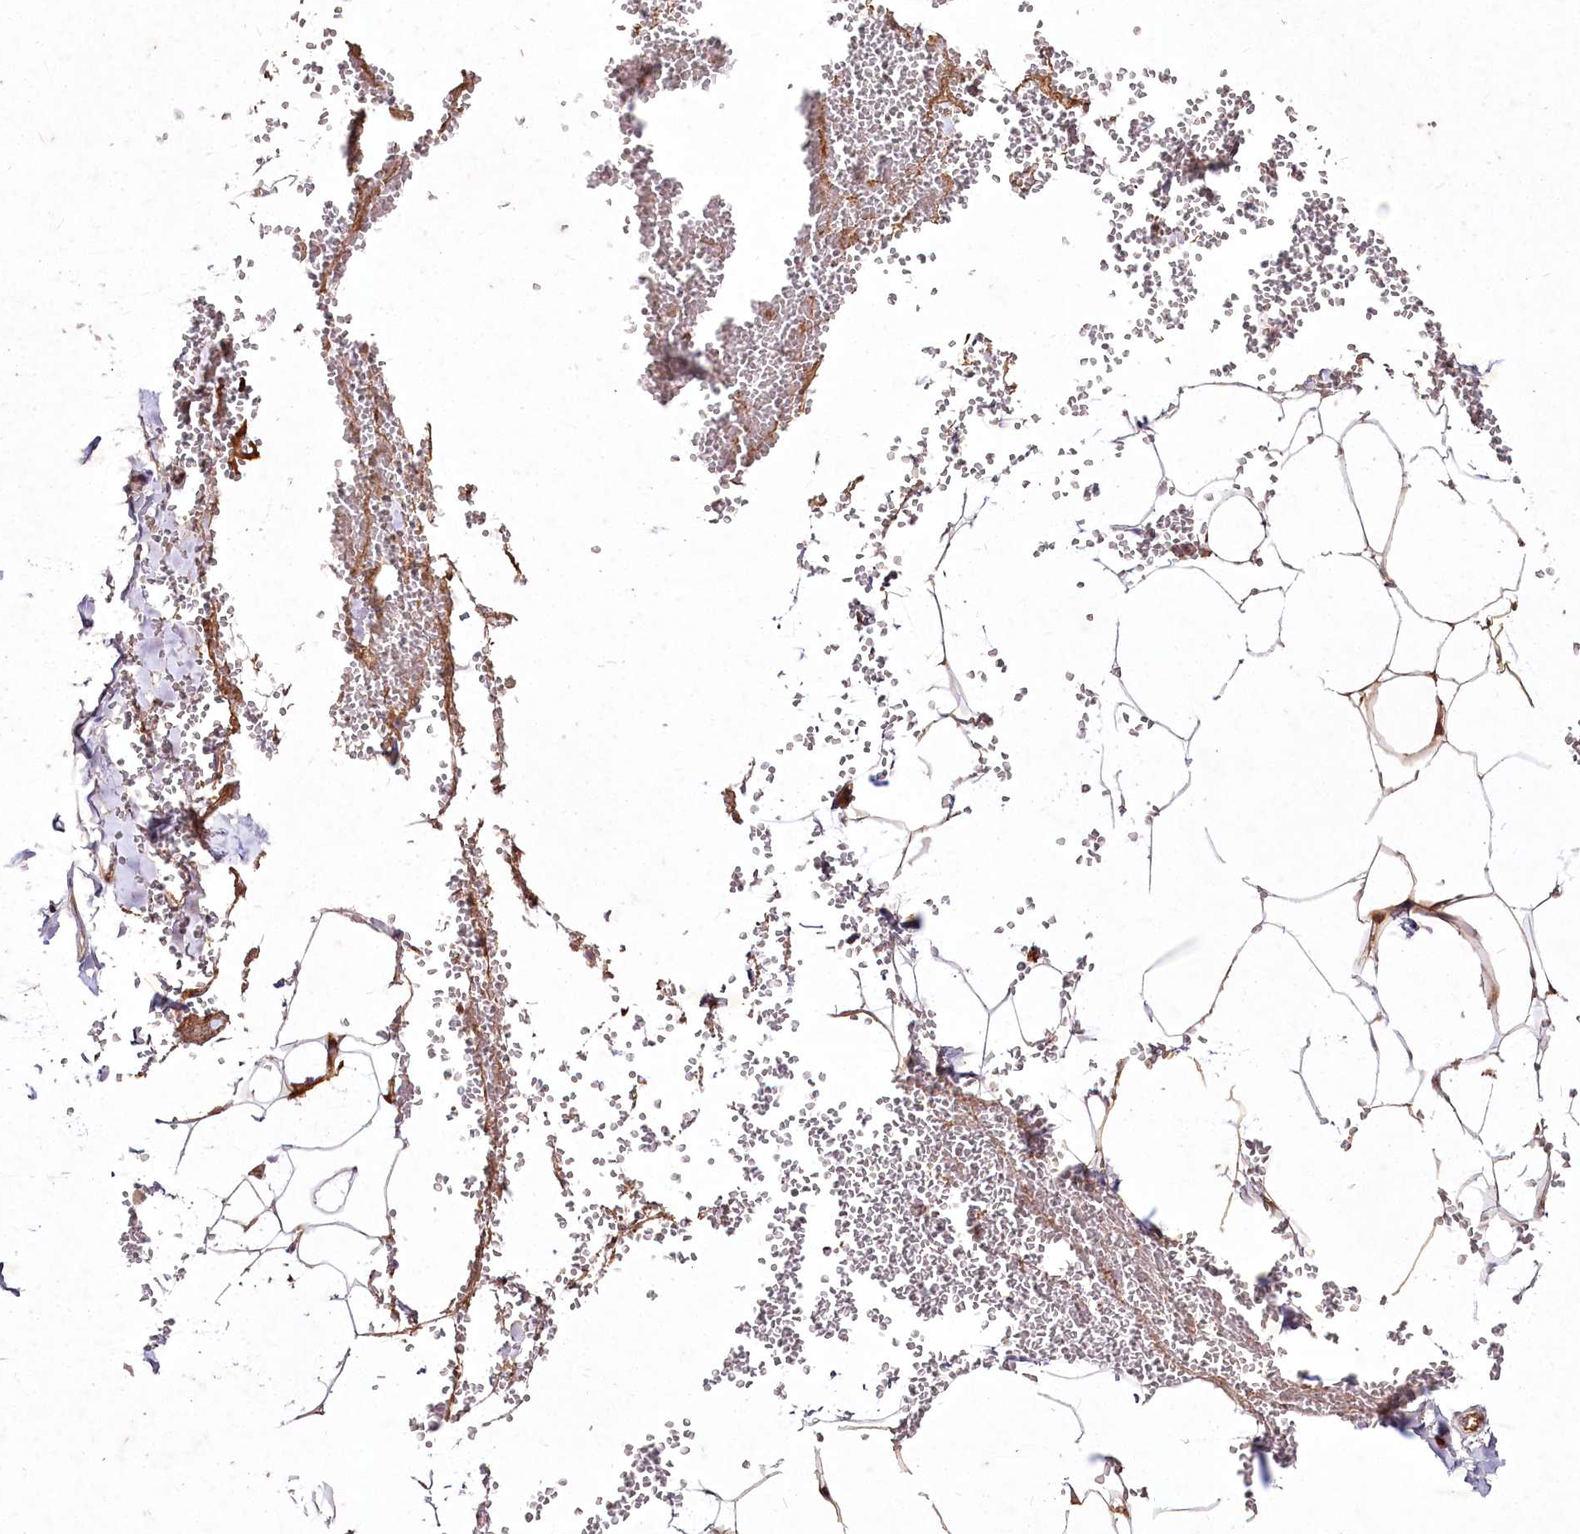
{"staining": {"intensity": "moderate", "quantity": "25%-75%", "location": "cytoplasmic/membranous"}, "tissue": "adipose tissue", "cell_type": "Adipocytes", "image_type": "normal", "snomed": [{"axis": "morphology", "description": "Normal tissue, NOS"}, {"axis": "topography", "description": "Gallbladder"}, {"axis": "topography", "description": "Peripheral nerve tissue"}], "caption": "This photomicrograph exhibits immunohistochemistry staining of unremarkable human adipose tissue, with medium moderate cytoplasmic/membranous positivity in approximately 25%-75% of adipocytes.", "gene": "PSTK", "patient": {"sex": "male", "age": 38}}